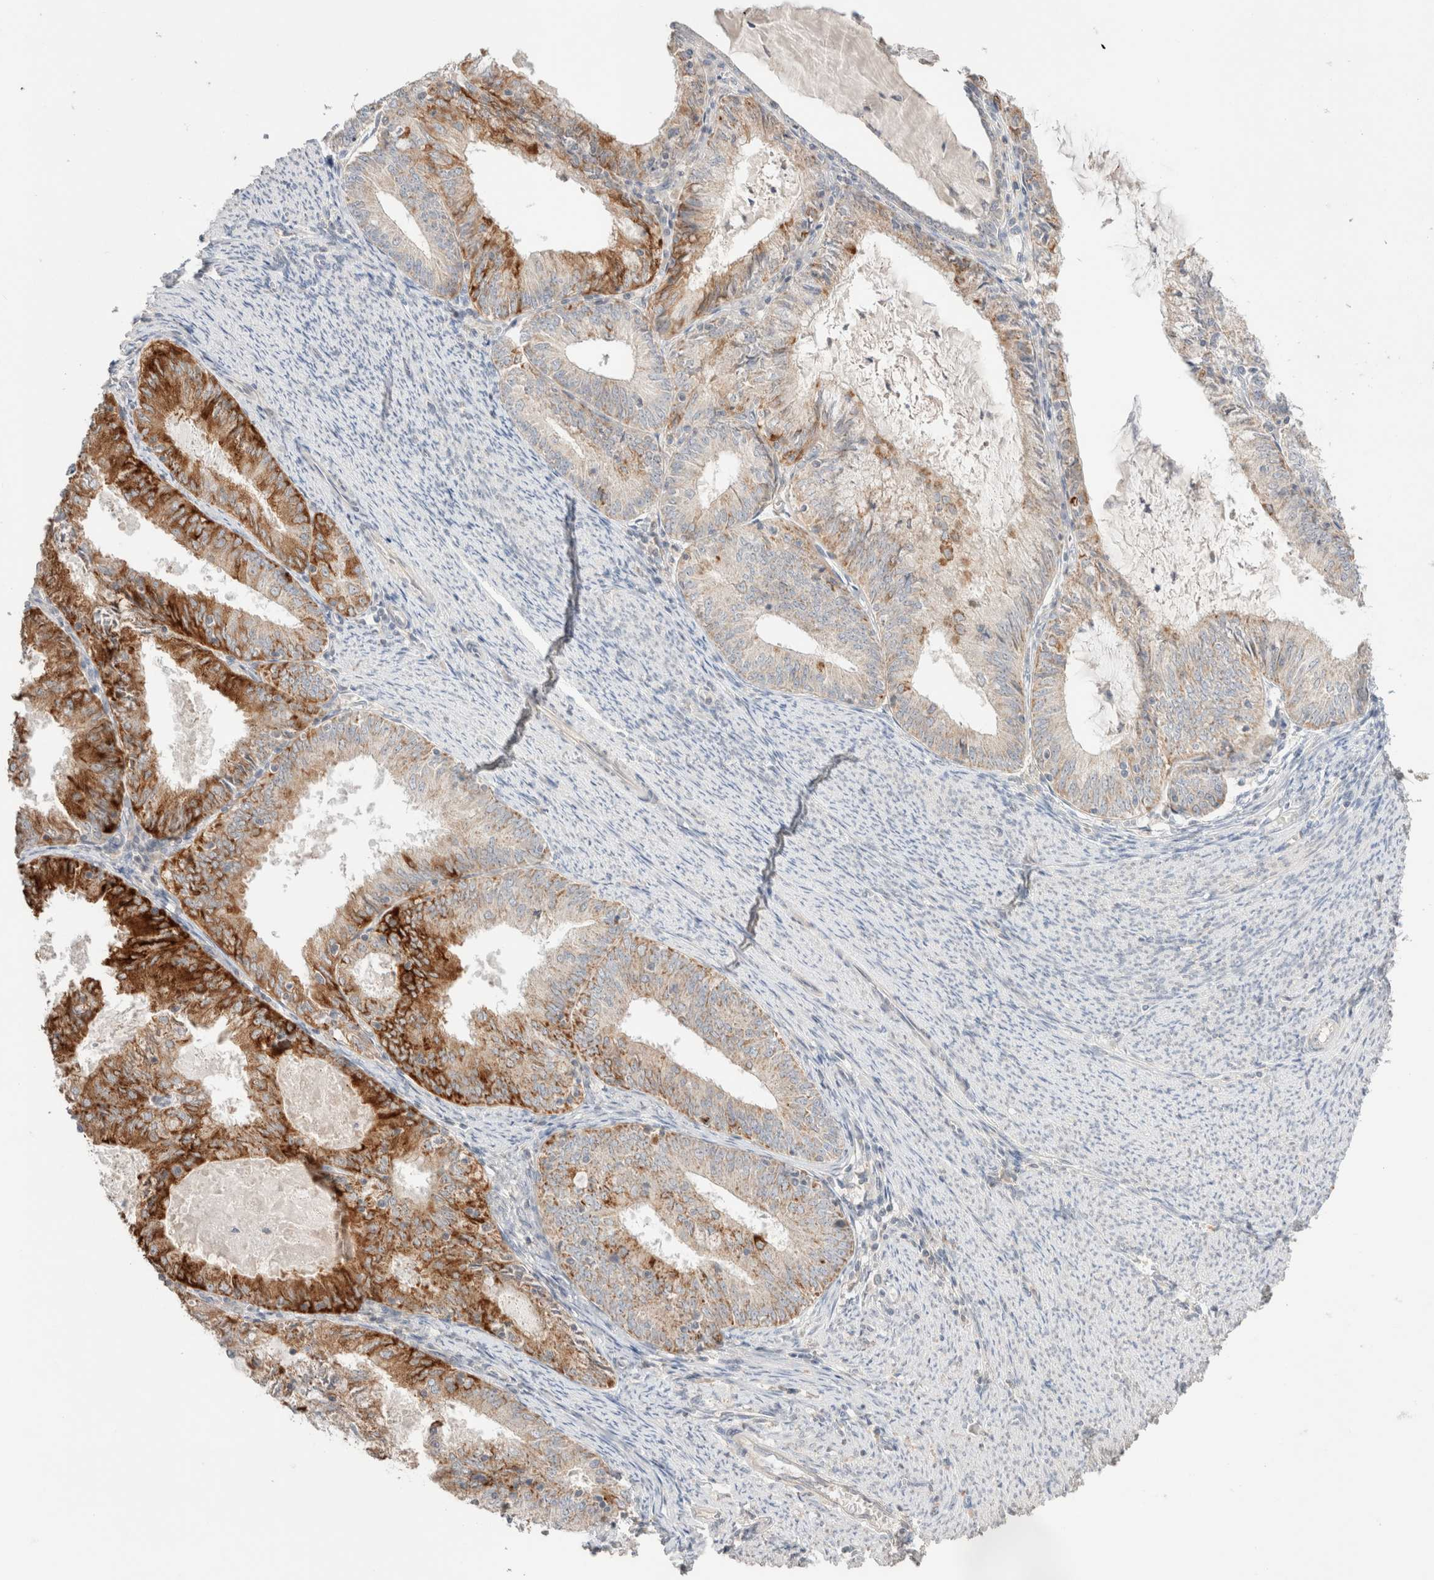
{"staining": {"intensity": "strong", "quantity": ">75%", "location": "cytoplasmic/membranous"}, "tissue": "endometrial cancer", "cell_type": "Tumor cells", "image_type": "cancer", "snomed": [{"axis": "morphology", "description": "Adenocarcinoma, NOS"}, {"axis": "topography", "description": "Endometrium"}], "caption": "DAB immunohistochemical staining of endometrial cancer shows strong cytoplasmic/membranous protein positivity in about >75% of tumor cells.", "gene": "TRIM41", "patient": {"sex": "female", "age": 57}}